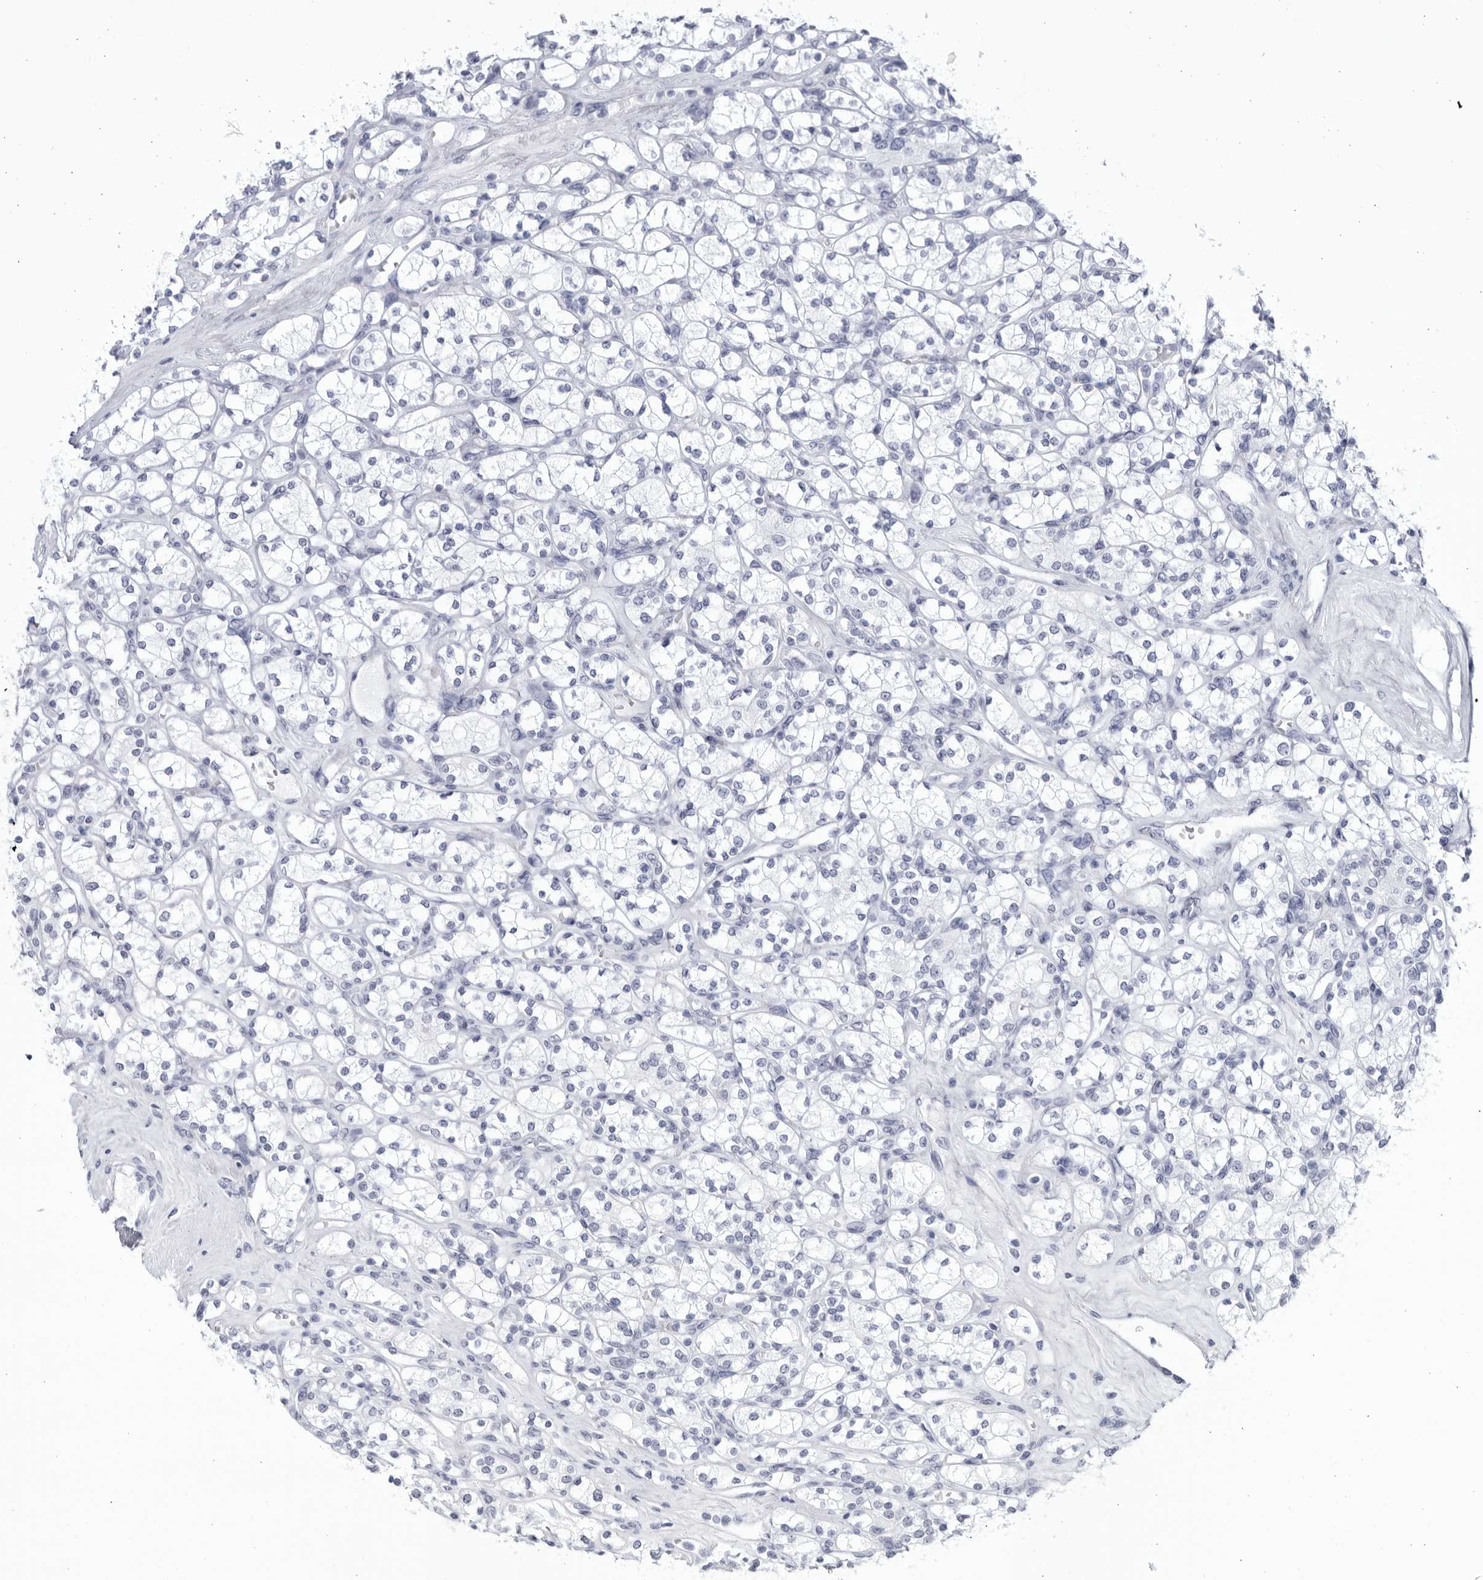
{"staining": {"intensity": "negative", "quantity": "none", "location": "none"}, "tissue": "renal cancer", "cell_type": "Tumor cells", "image_type": "cancer", "snomed": [{"axis": "morphology", "description": "Adenocarcinoma, NOS"}, {"axis": "topography", "description": "Kidney"}], "caption": "There is no significant expression in tumor cells of renal adenocarcinoma.", "gene": "CCDC181", "patient": {"sex": "male", "age": 77}}